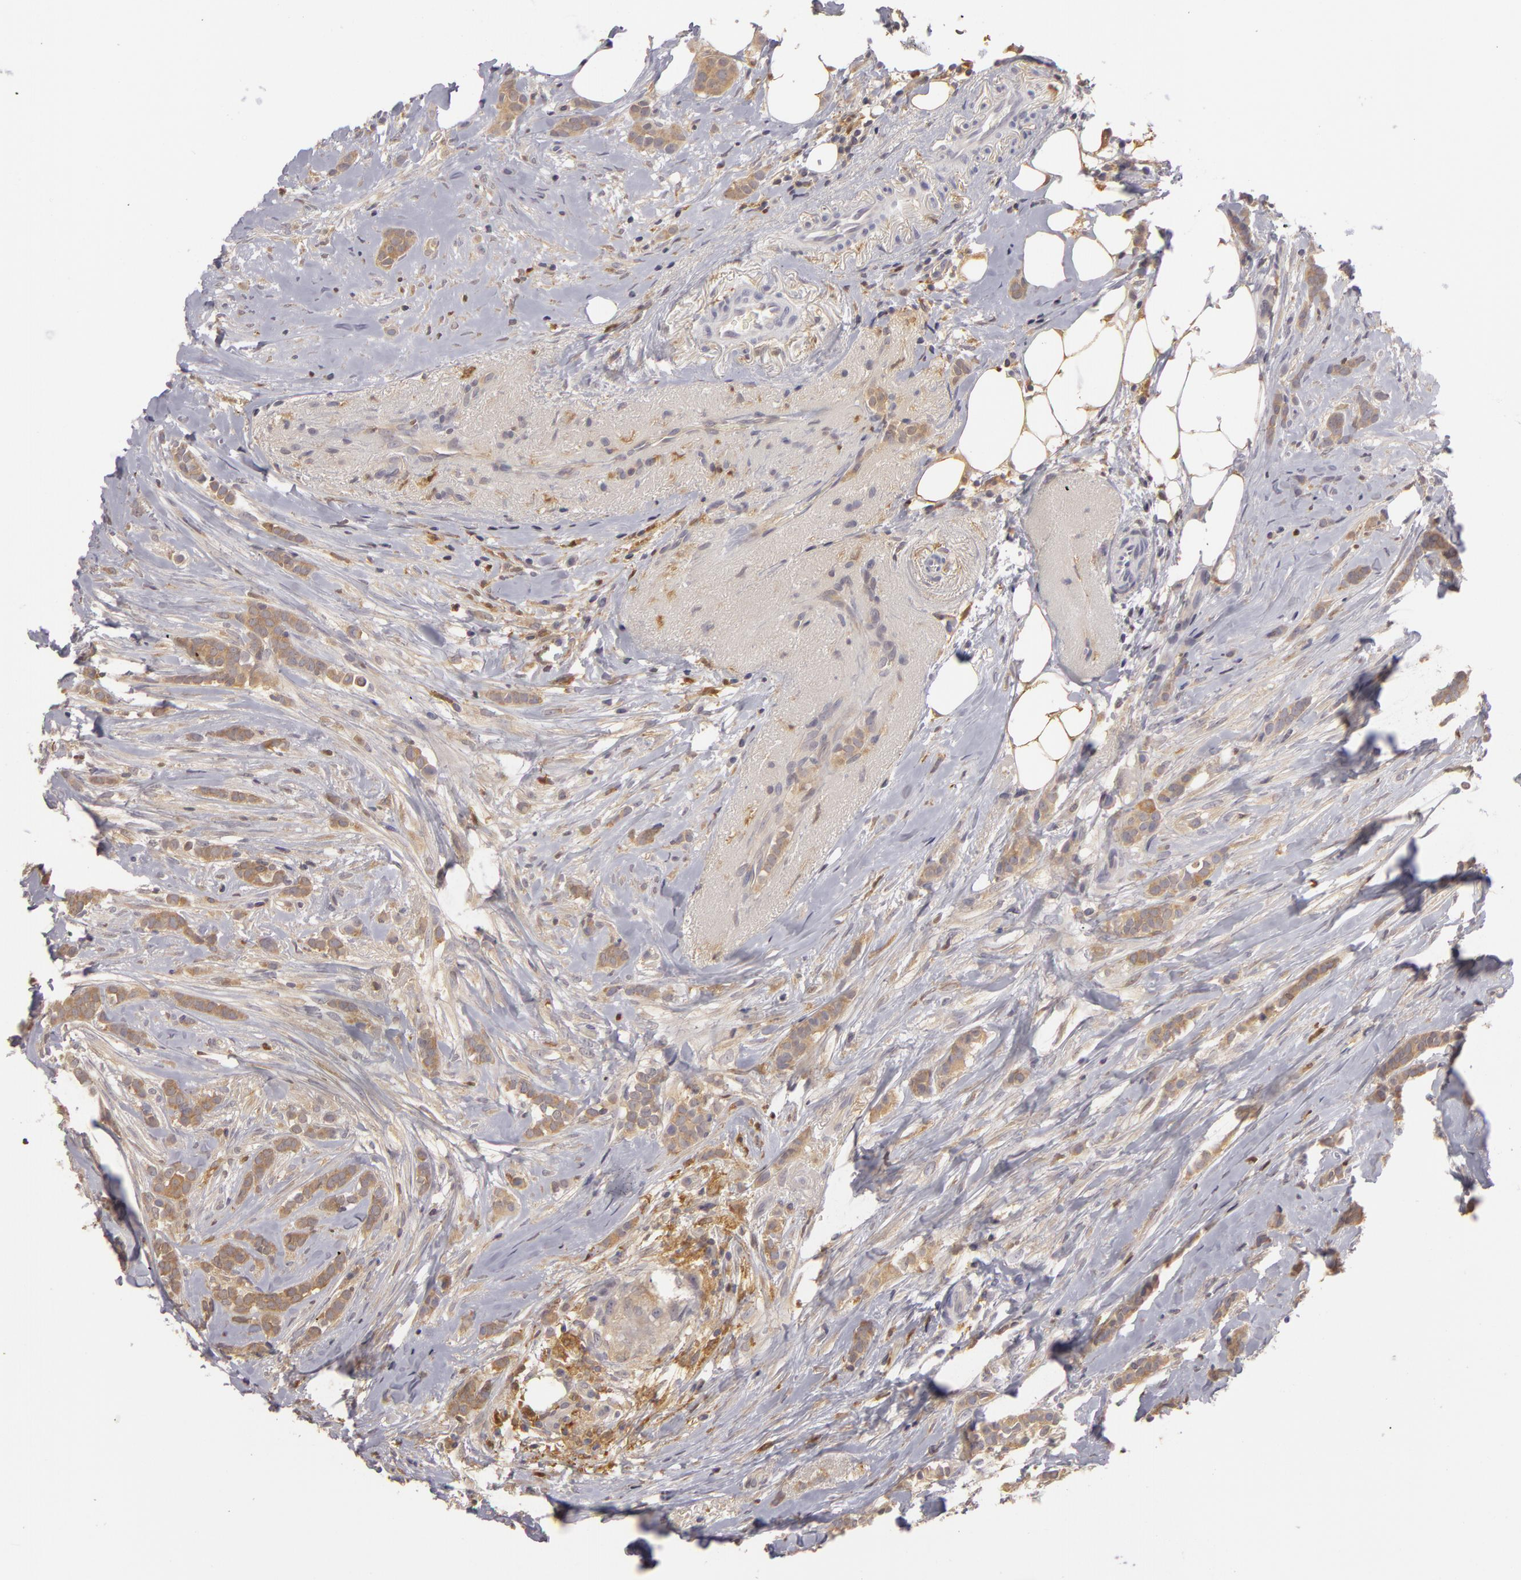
{"staining": {"intensity": "weak", "quantity": "25%-75%", "location": "cytoplasmic/membranous"}, "tissue": "breast cancer", "cell_type": "Tumor cells", "image_type": "cancer", "snomed": [{"axis": "morphology", "description": "Lobular carcinoma"}, {"axis": "topography", "description": "Breast"}], "caption": "Breast cancer stained for a protein demonstrates weak cytoplasmic/membranous positivity in tumor cells.", "gene": "GNPDA1", "patient": {"sex": "female", "age": 56}}